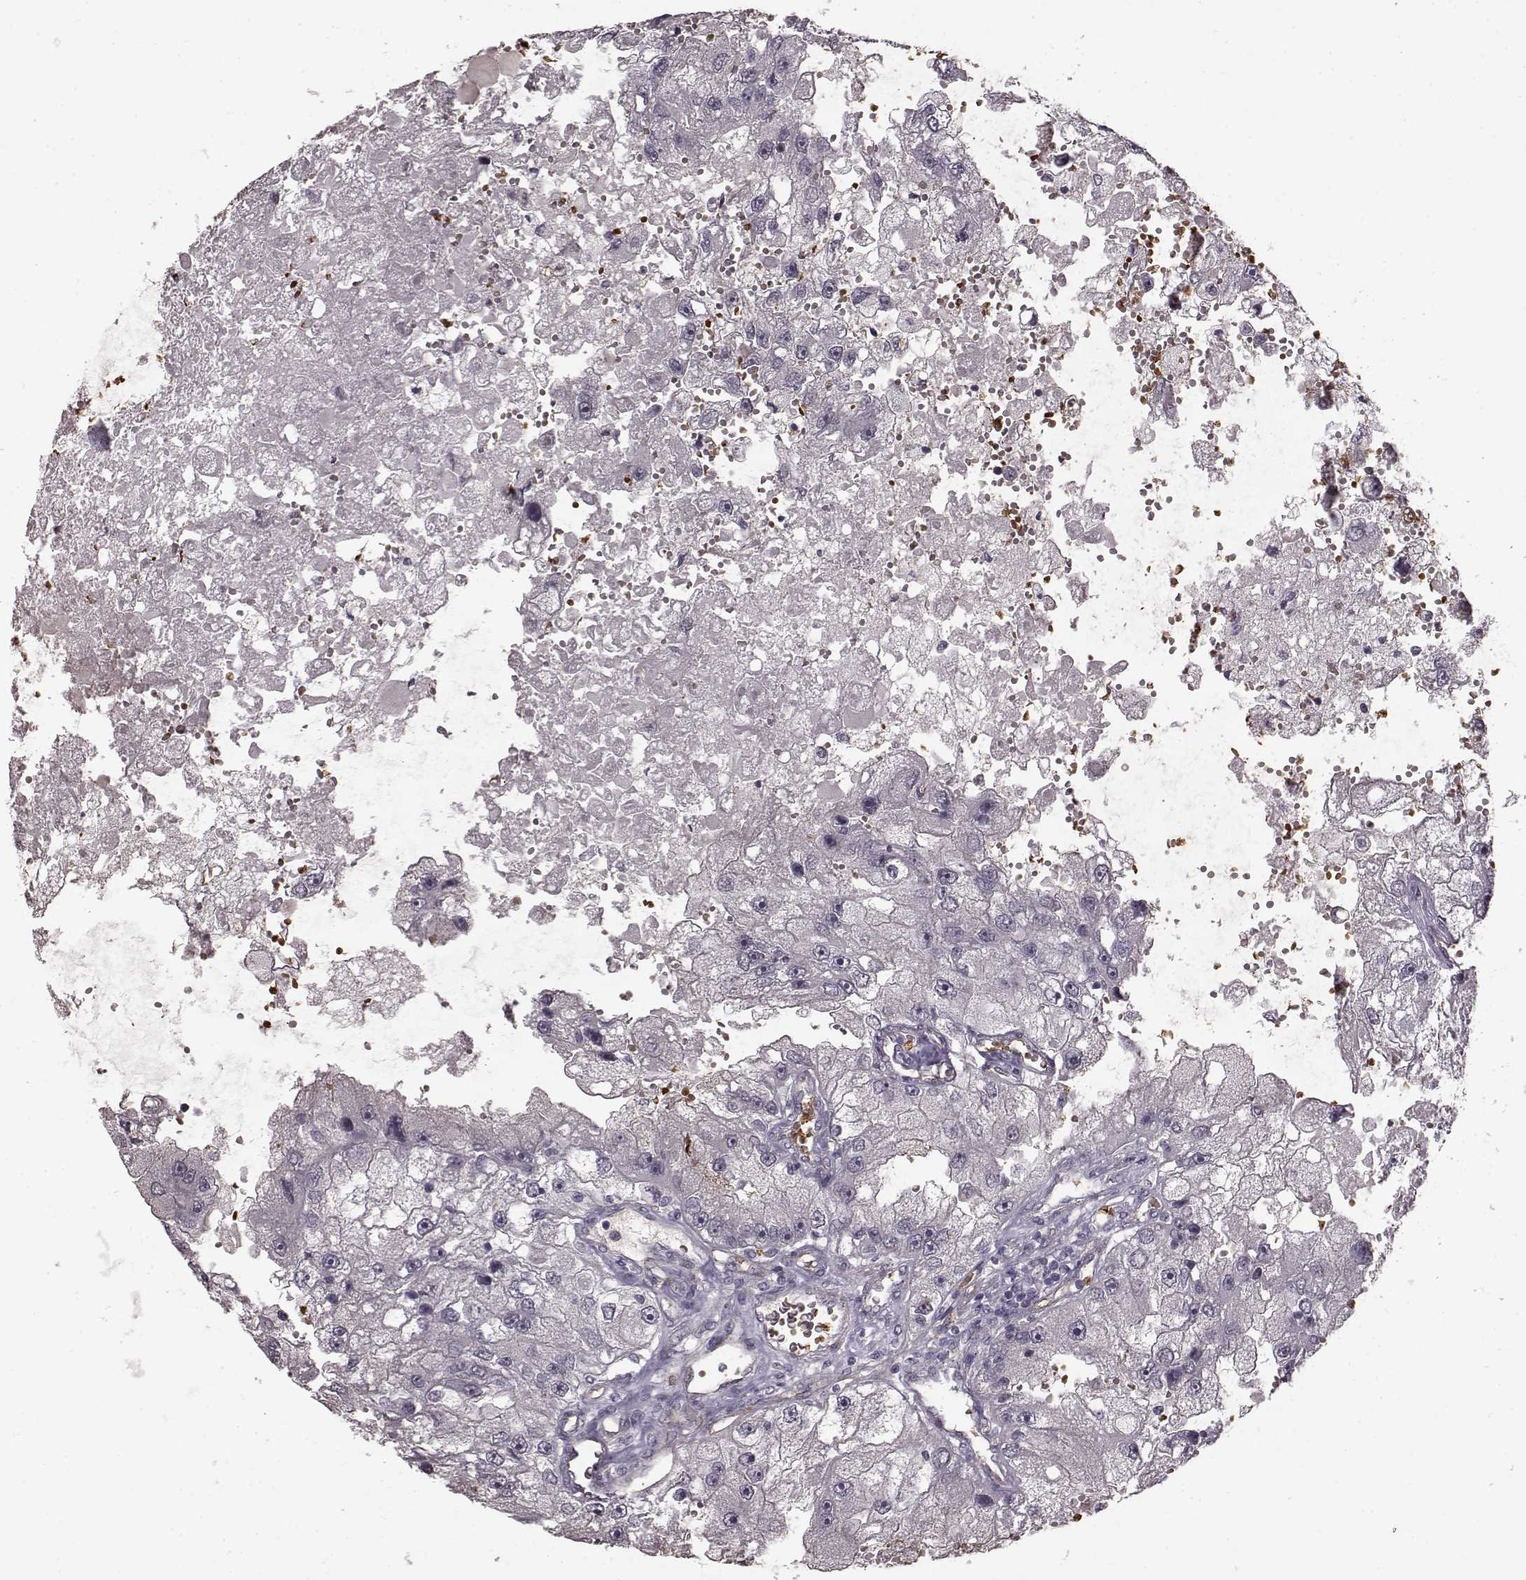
{"staining": {"intensity": "negative", "quantity": "none", "location": "none"}, "tissue": "renal cancer", "cell_type": "Tumor cells", "image_type": "cancer", "snomed": [{"axis": "morphology", "description": "Adenocarcinoma, NOS"}, {"axis": "topography", "description": "Kidney"}], "caption": "IHC image of renal cancer stained for a protein (brown), which exhibits no positivity in tumor cells.", "gene": "PROP1", "patient": {"sex": "male", "age": 63}}